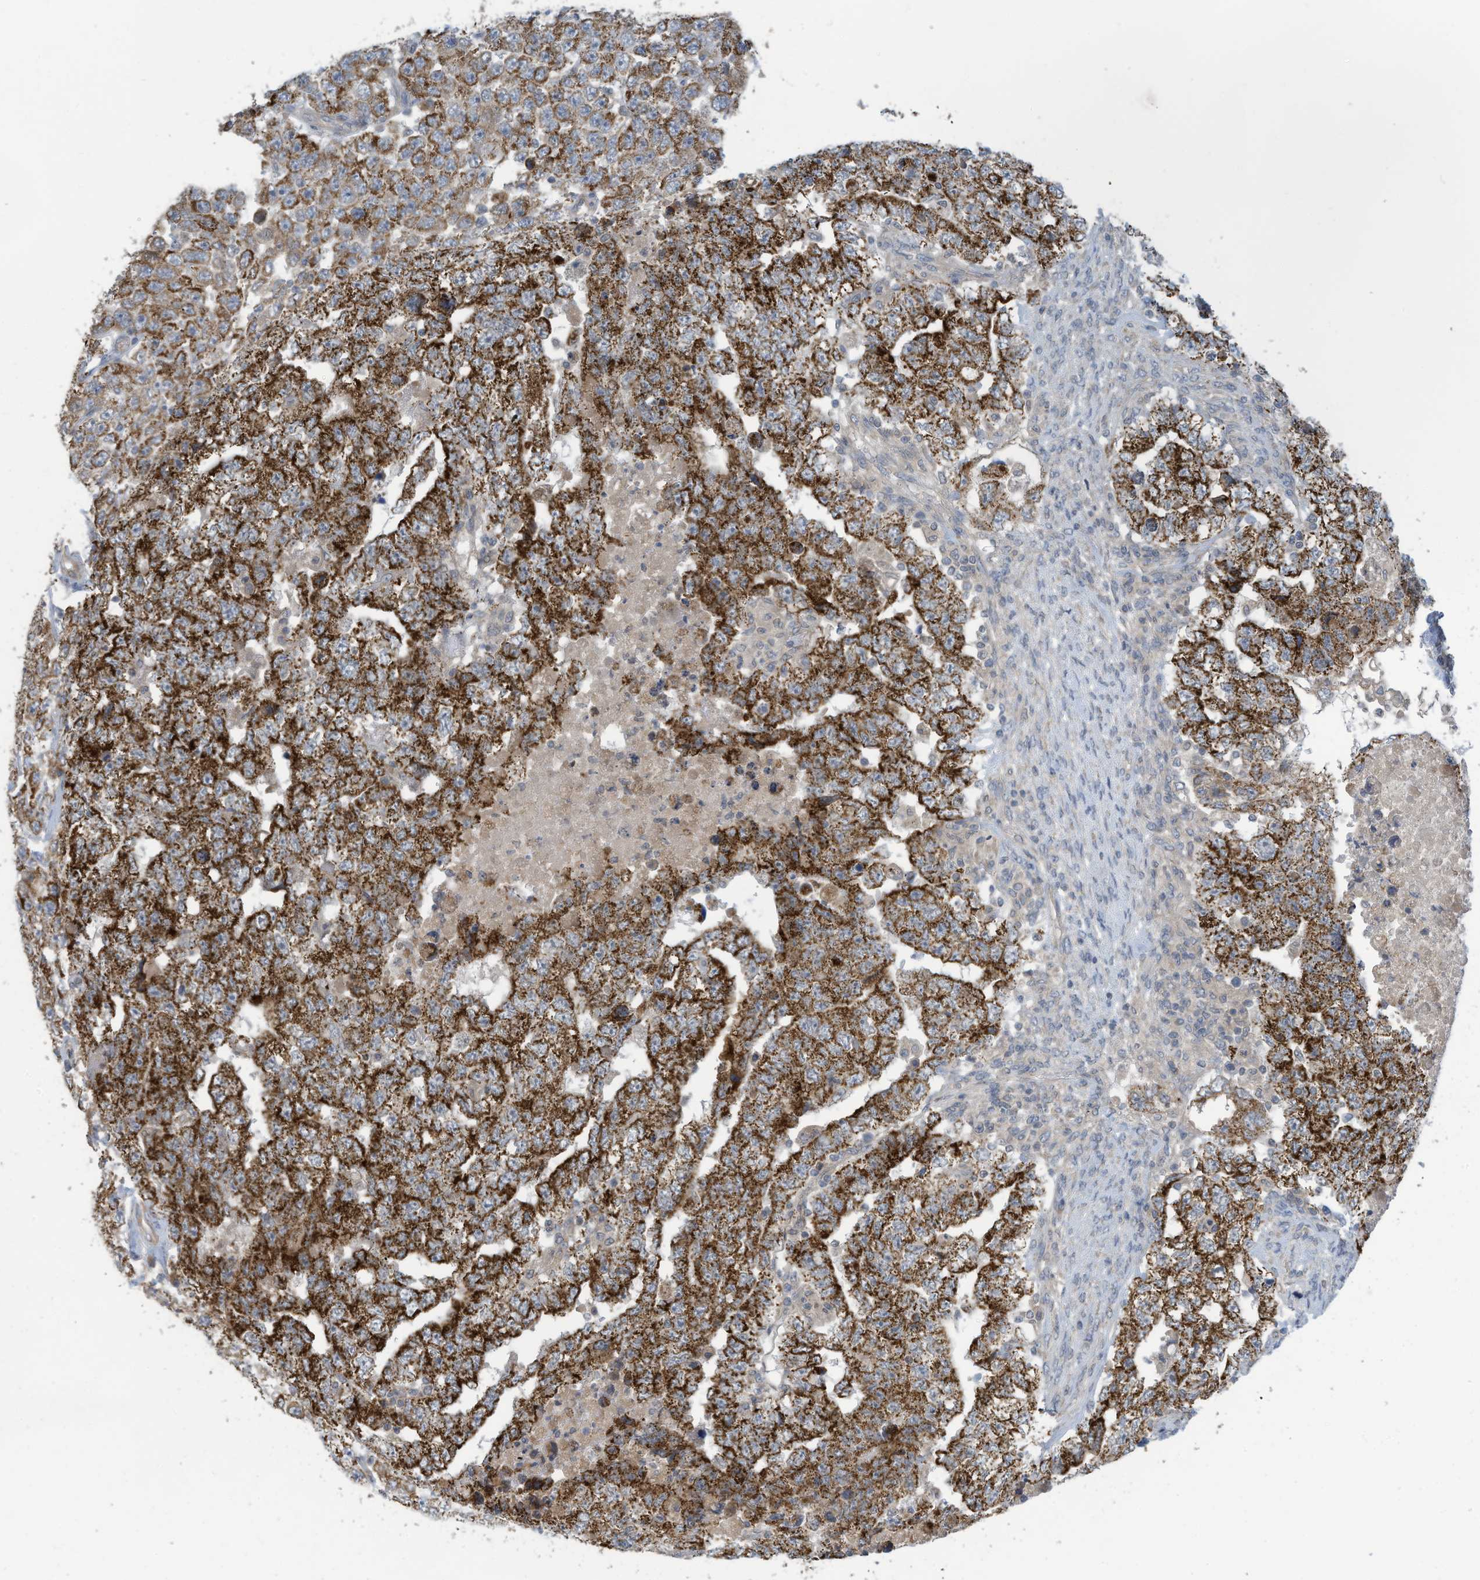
{"staining": {"intensity": "strong", "quantity": ">75%", "location": "cytoplasmic/membranous"}, "tissue": "testis cancer", "cell_type": "Tumor cells", "image_type": "cancer", "snomed": [{"axis": "morphology", "description": "Carcinoma, Embryonal, NOS"}, {"axis": "topography", "description": "Testis"}], "caption": "Protein staining reveals strong cytoplasmic/membranous expression in about >75% of tumor cells in embryonal carcinoma (testis). Using DAB (brown) and hematoxylin (blue) stains, captured at high magnification using brightfield microscopy.", "gene": "SCGB1D2", "patient": {"sex": "male", "age": 36}}